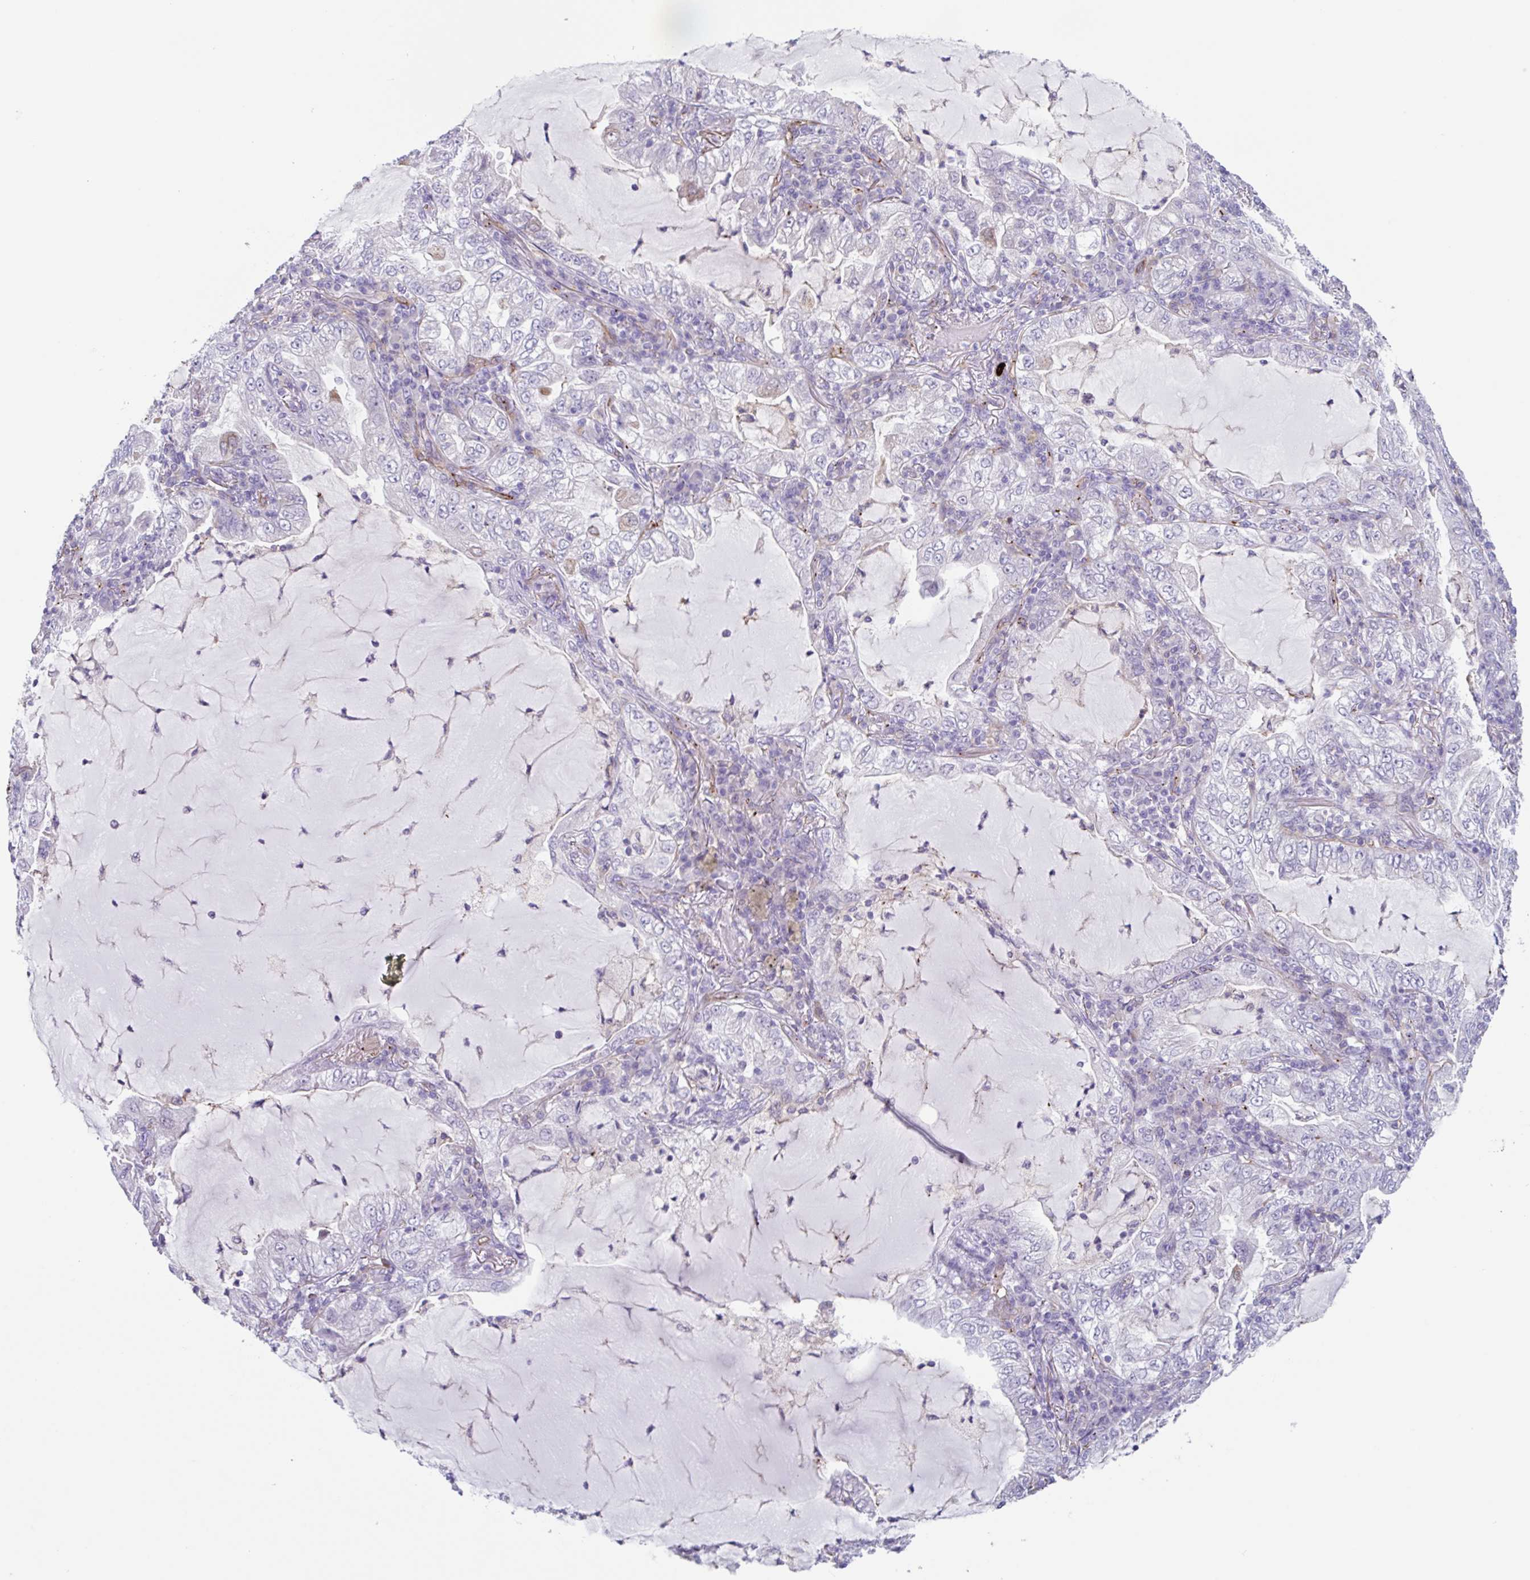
{"staining": {"intensity": "negative", "quantity": "none", "location": "none"}, "tissue": "lung cancer", "cell_type": "Tumor cells", "image_type": "cancer", "snomed": [{"axis": "morphology", "description": "Adenocarcinoma, NOS"}, {"axis": "topography", "description": "Lung"}], "caption": "Immunohistochemistry of lung cancer reveals no staining in tumor cells.", "gene": "EHD4", "patient": {"sex": "female", "age": 73}}